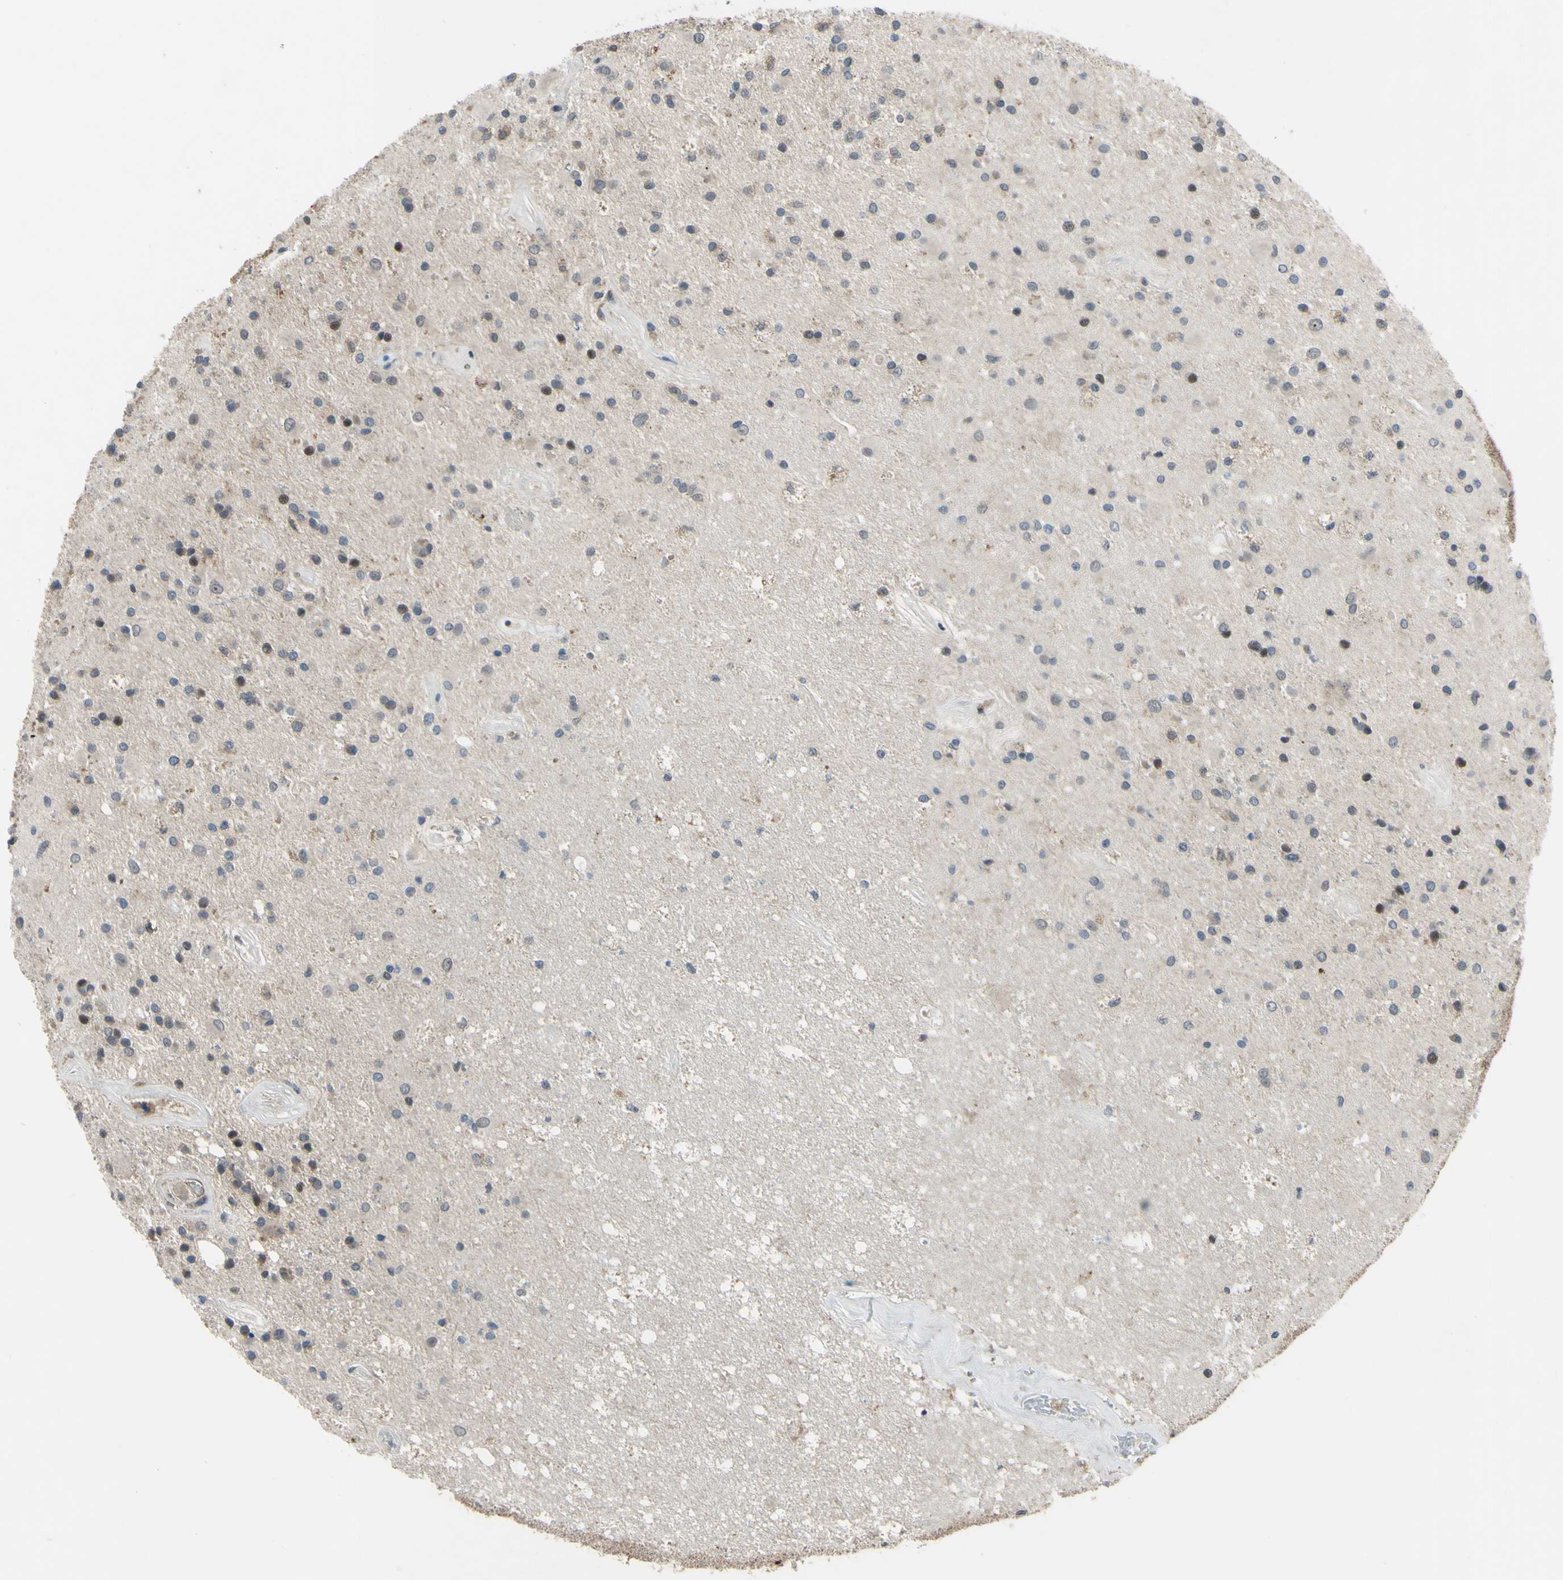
{"staining": {"intensity": "moderate", "quantity": "25%-75%", "location": "cytoplasmic/membranous"}, "tissue": "glioma", "cell_type": "Tumor cells", "image_type": "cancer", "snomed": [{"axis": "morphology", "description": "Glioma, malignant, Low grade"}, {"axis": "topography", "description": "Brain"}], "caption": "A photomicrograph of glioma stained for a protein shows moderate cytoplasmic/membranous brown staining in tumor cells.", "gene": "COMMD9", "patient": {"sex": "male", "age": 58}}